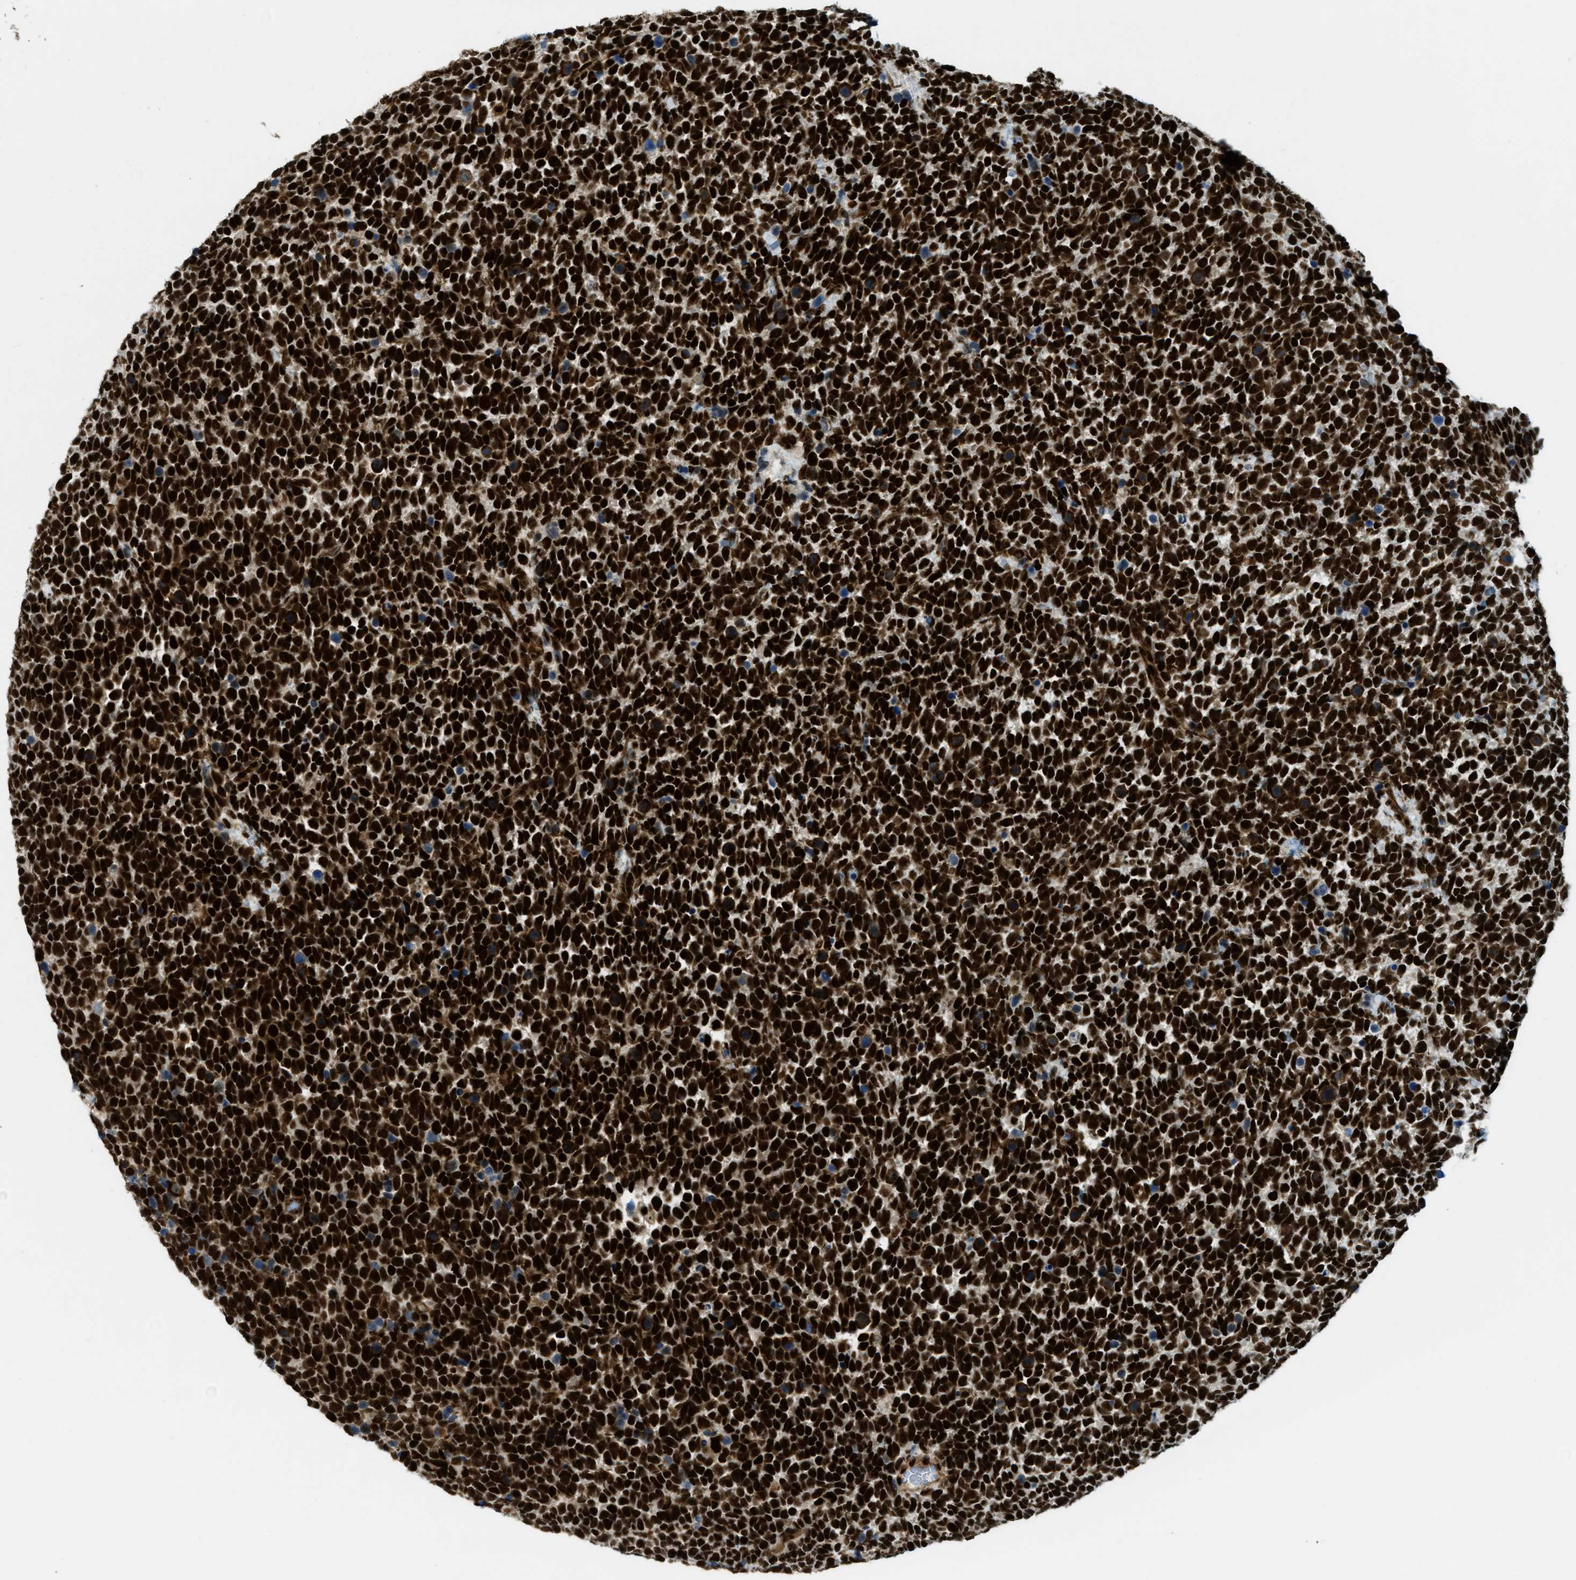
{"staining": {"intensity": "strong", "quantity": ">75%", "location": "nuclear"}, "tissue": "urothelial cancer", "cell_type": "Tumor cells", "image_type": "cancer", "snomed": [{"axis": "morphology", "description": "Urothelial carcinoma, High grade"}, {"axis": "topography", "description": "Urinary bladder"}], "caption": "A photomicrograph of human high-grade urothelial carcinoma stained for a protein shows strong nuclear brown staining in tumor cells.", "gene": "ZFR", "patient": {"sex": "female", "age": 82}}